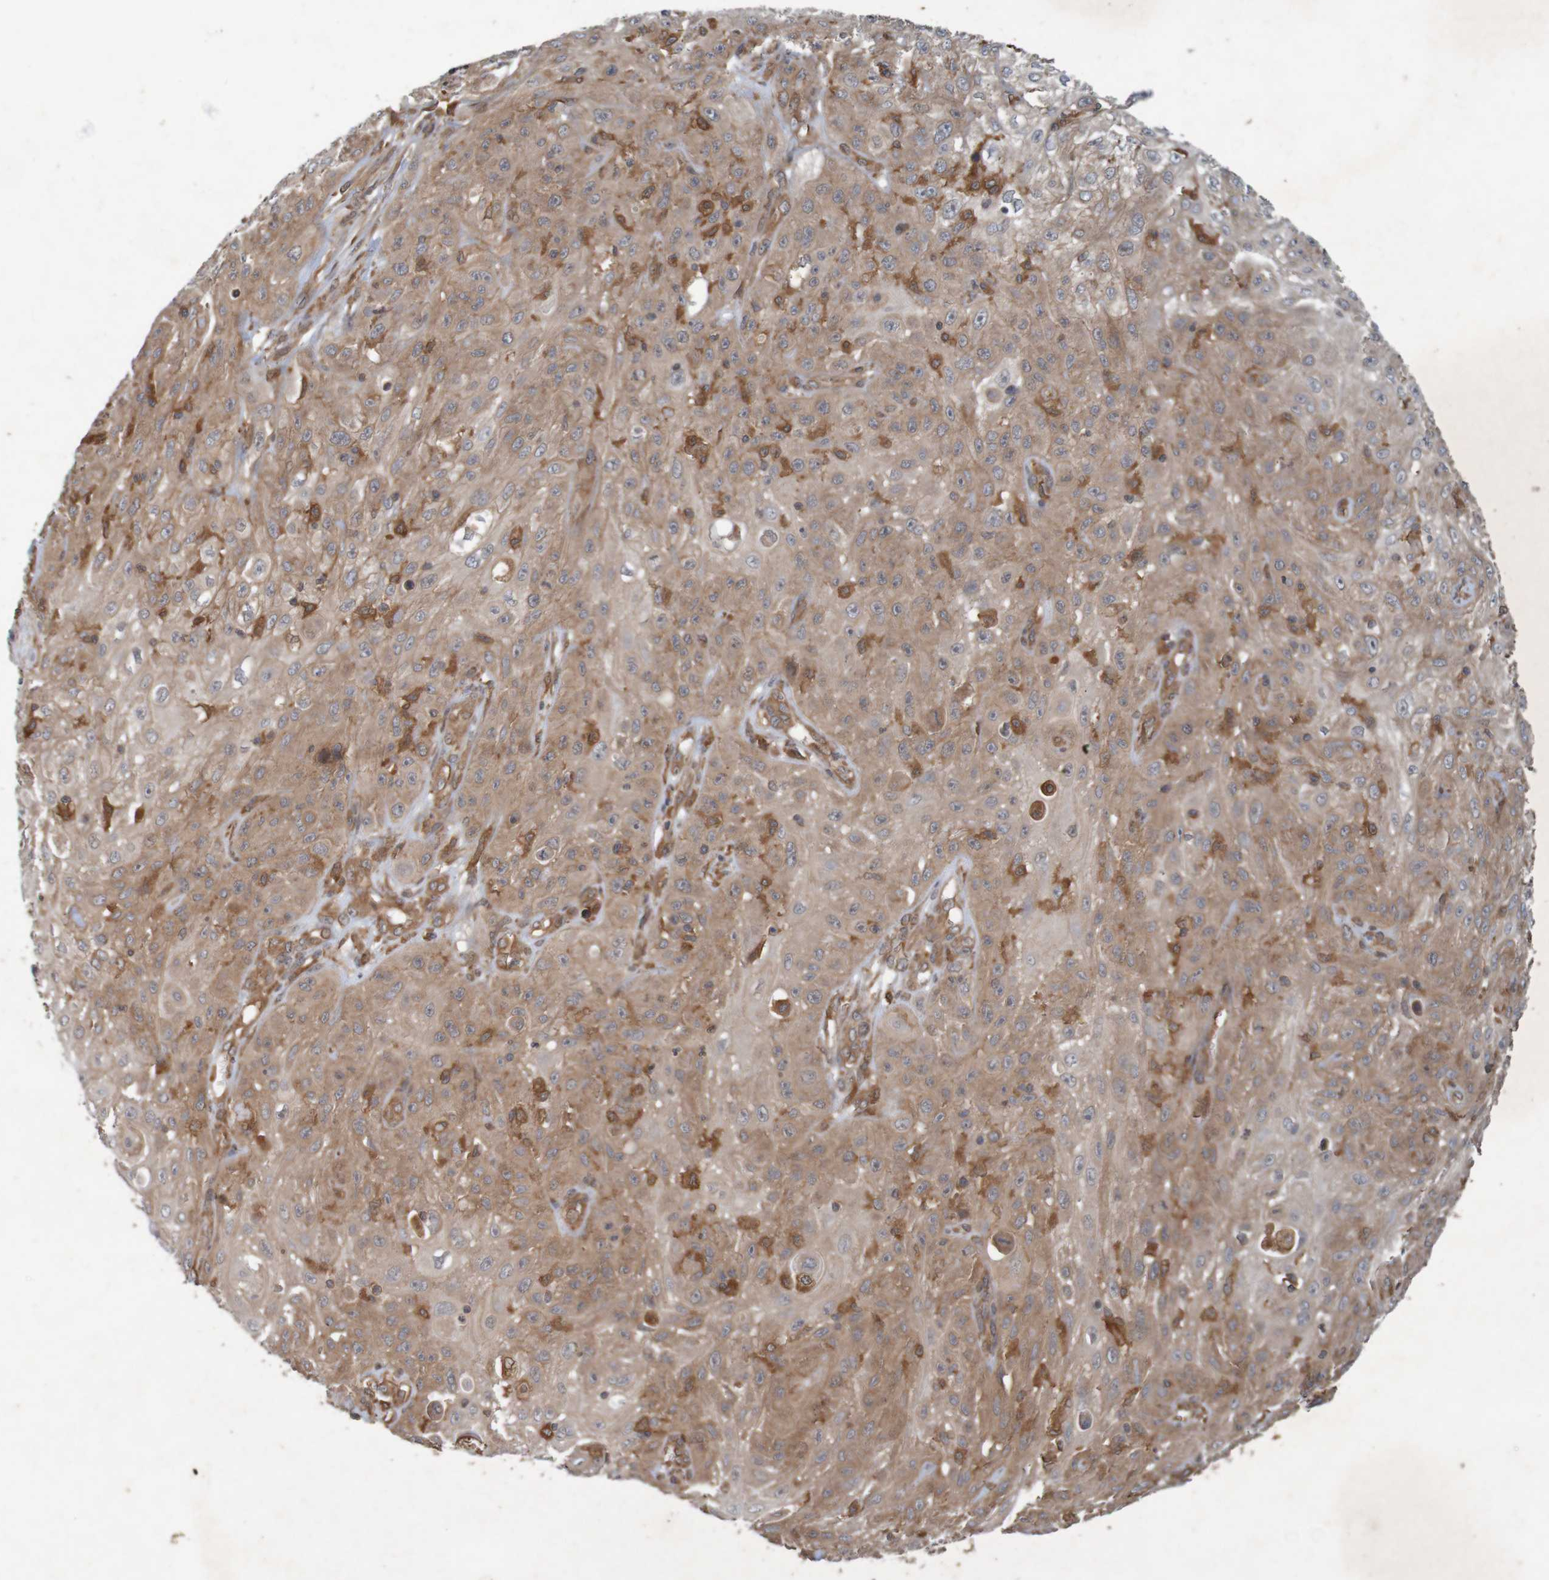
{"staining": {"intensity": "weak", "quantity": ">75%", "location": "cytoplasmic/membranous"}, "tissue": "skin cancer", "cell_type": "Tumor cells", "image_type": "cancer", "snomed": [{"axis": "morphology", "description": "Squamous cell carcinoma, NOS"}, {"axis": "topography", "description": "Skin"}], "caption": "An IHC histopathology image of neoplastic tissue is shown. Protein staining in brown shows weak cytoplasmic/membranous positivity in skin cancer within tumor cells. The protein is shown in brown color, while the nuclei are stained blue.", "gene": "ARHGEF11", "patient": {"sex": "male", "age": 75}}